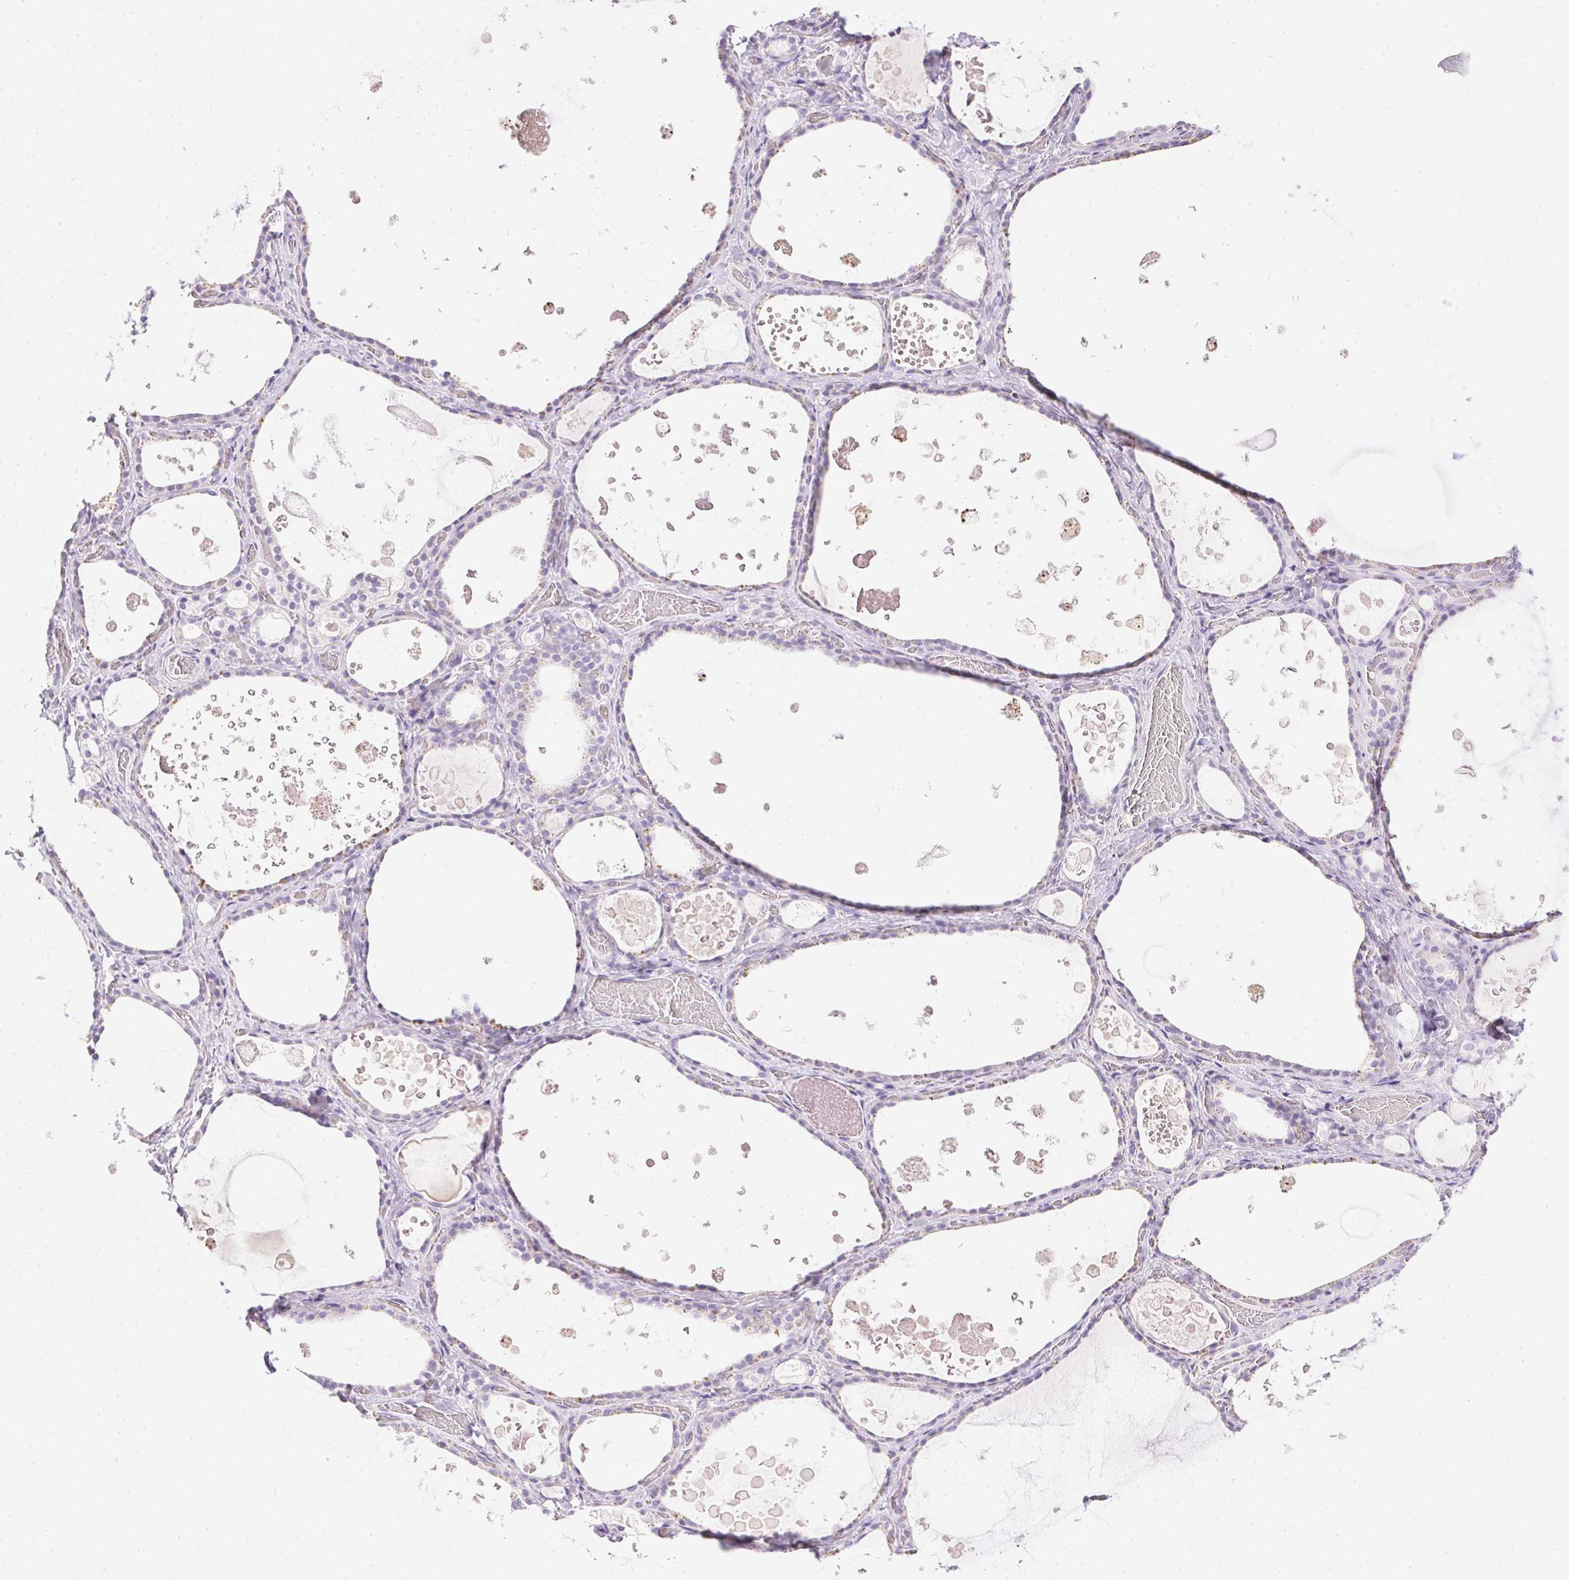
{"staining": {"intensity": "negative", "quantity": "none", "location": "none"}, "tissue": "thyroid gland", "cell_type": "Glandular cells", "image_type": "normal", "snomed": [{"axis": "morphology", "description": "Normal tissue, NOS"}, {"axis": "topography", "description": "Thyroid gland"}], "caption": "A high-resolution histopathology image shows immunohistochemistry (IHC) staining of normal thyroid gland, which shows no significant staining in glandular cells.", "gene": "CTRL", "patient": {"sex": "female", "age": 56}}